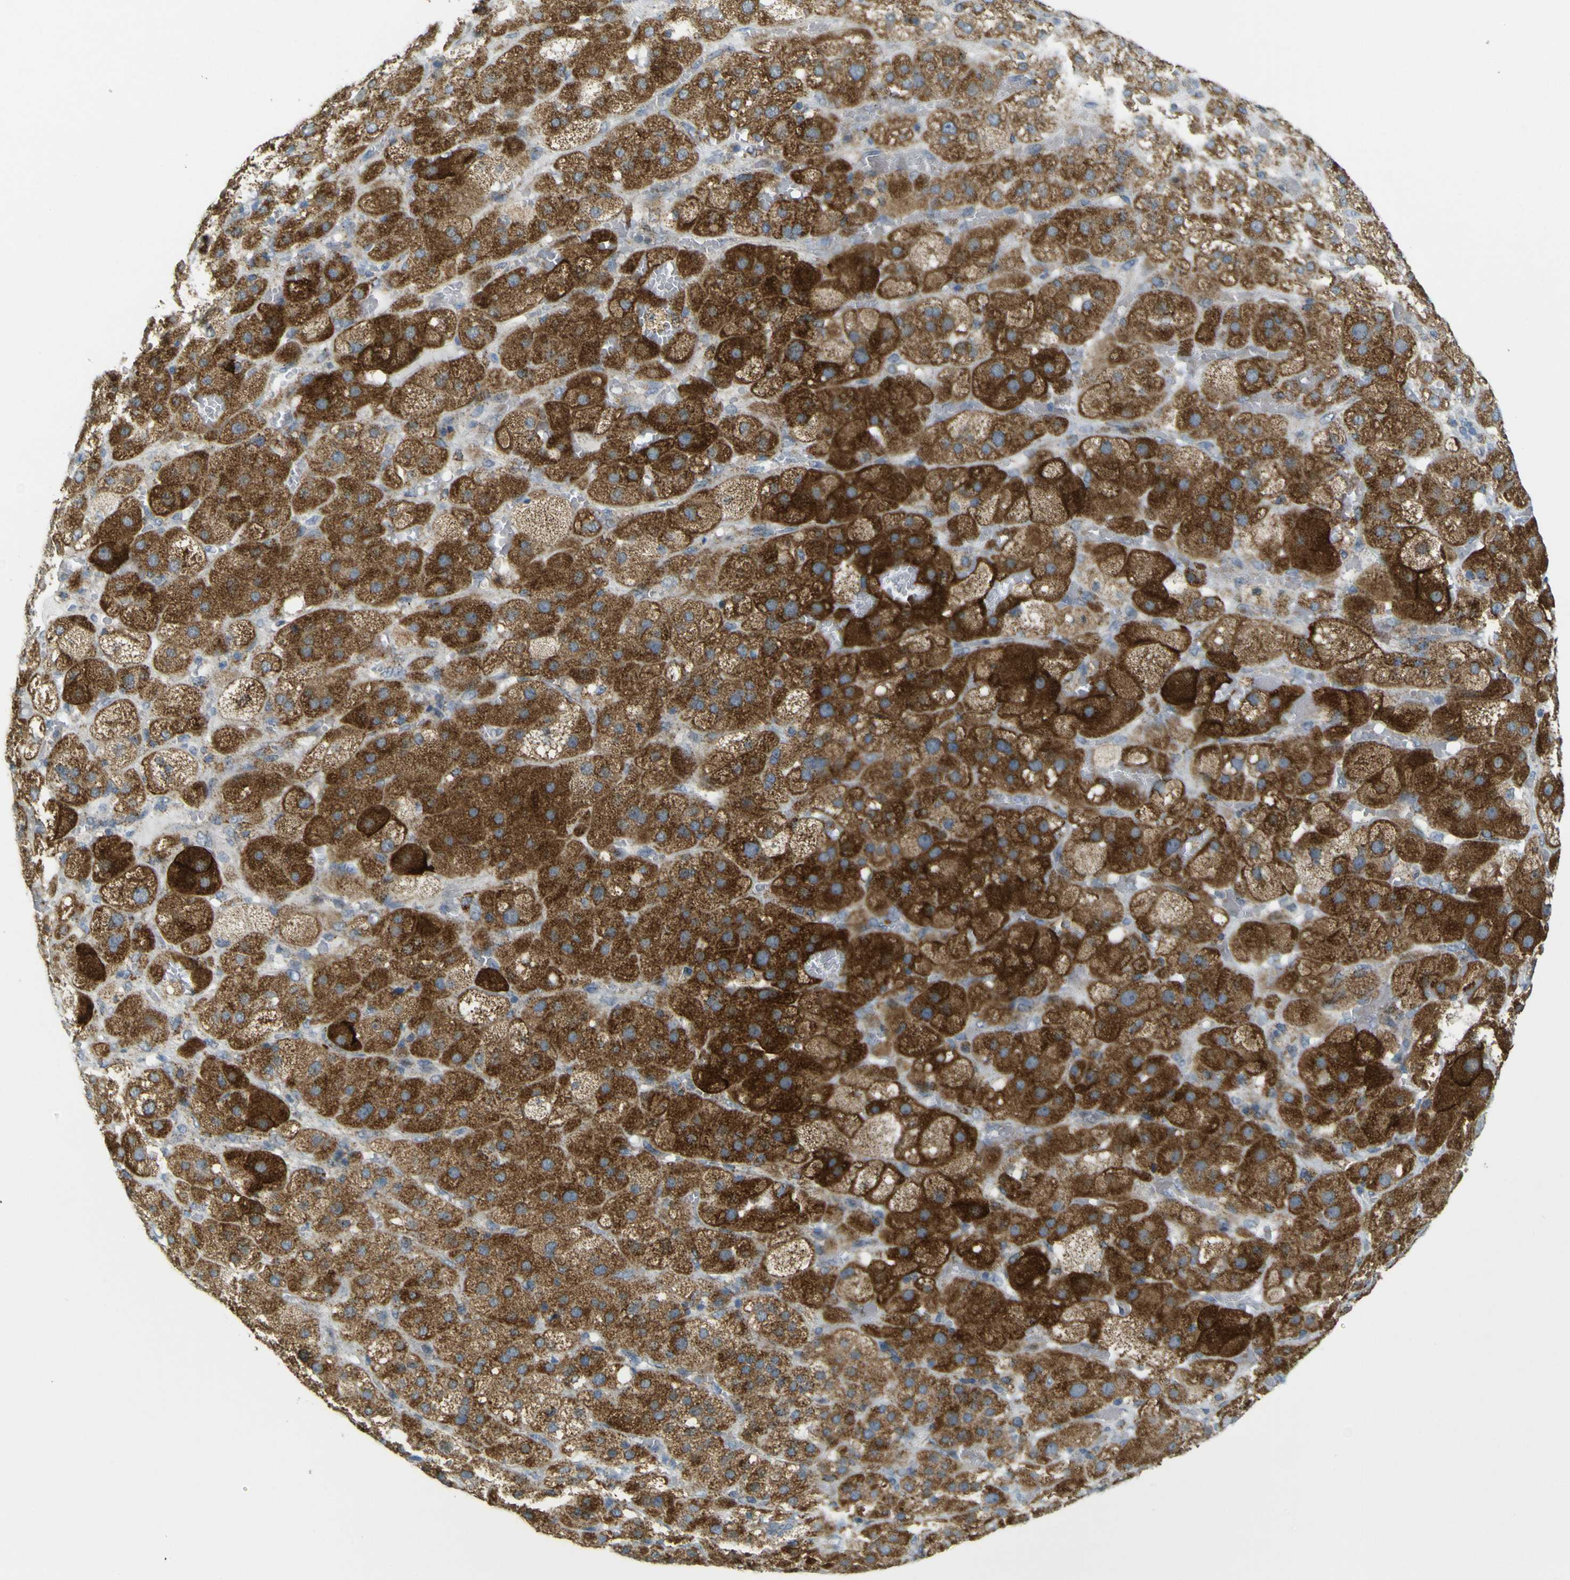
{"staining": {"intensity": "moderate", "quantity": ">75%", "location": "cytoplasmic/membranous"}, "tissue": "adrenal gland", "cell_type": "Glandular cells", "image_type": "normal", "snomed": [{"axis": "morphology", "description": "Normal tissue, NOS"}, {"axis": "topography", "description": "Adrenal gland"}], "caption": "A brown stain shows moderate cytoplasmic/membranous staining of a protein in glandular cells of normal human adrenal gland.", "gene": "ACBD5", "patient": {"sex": "female", "age": 47}}